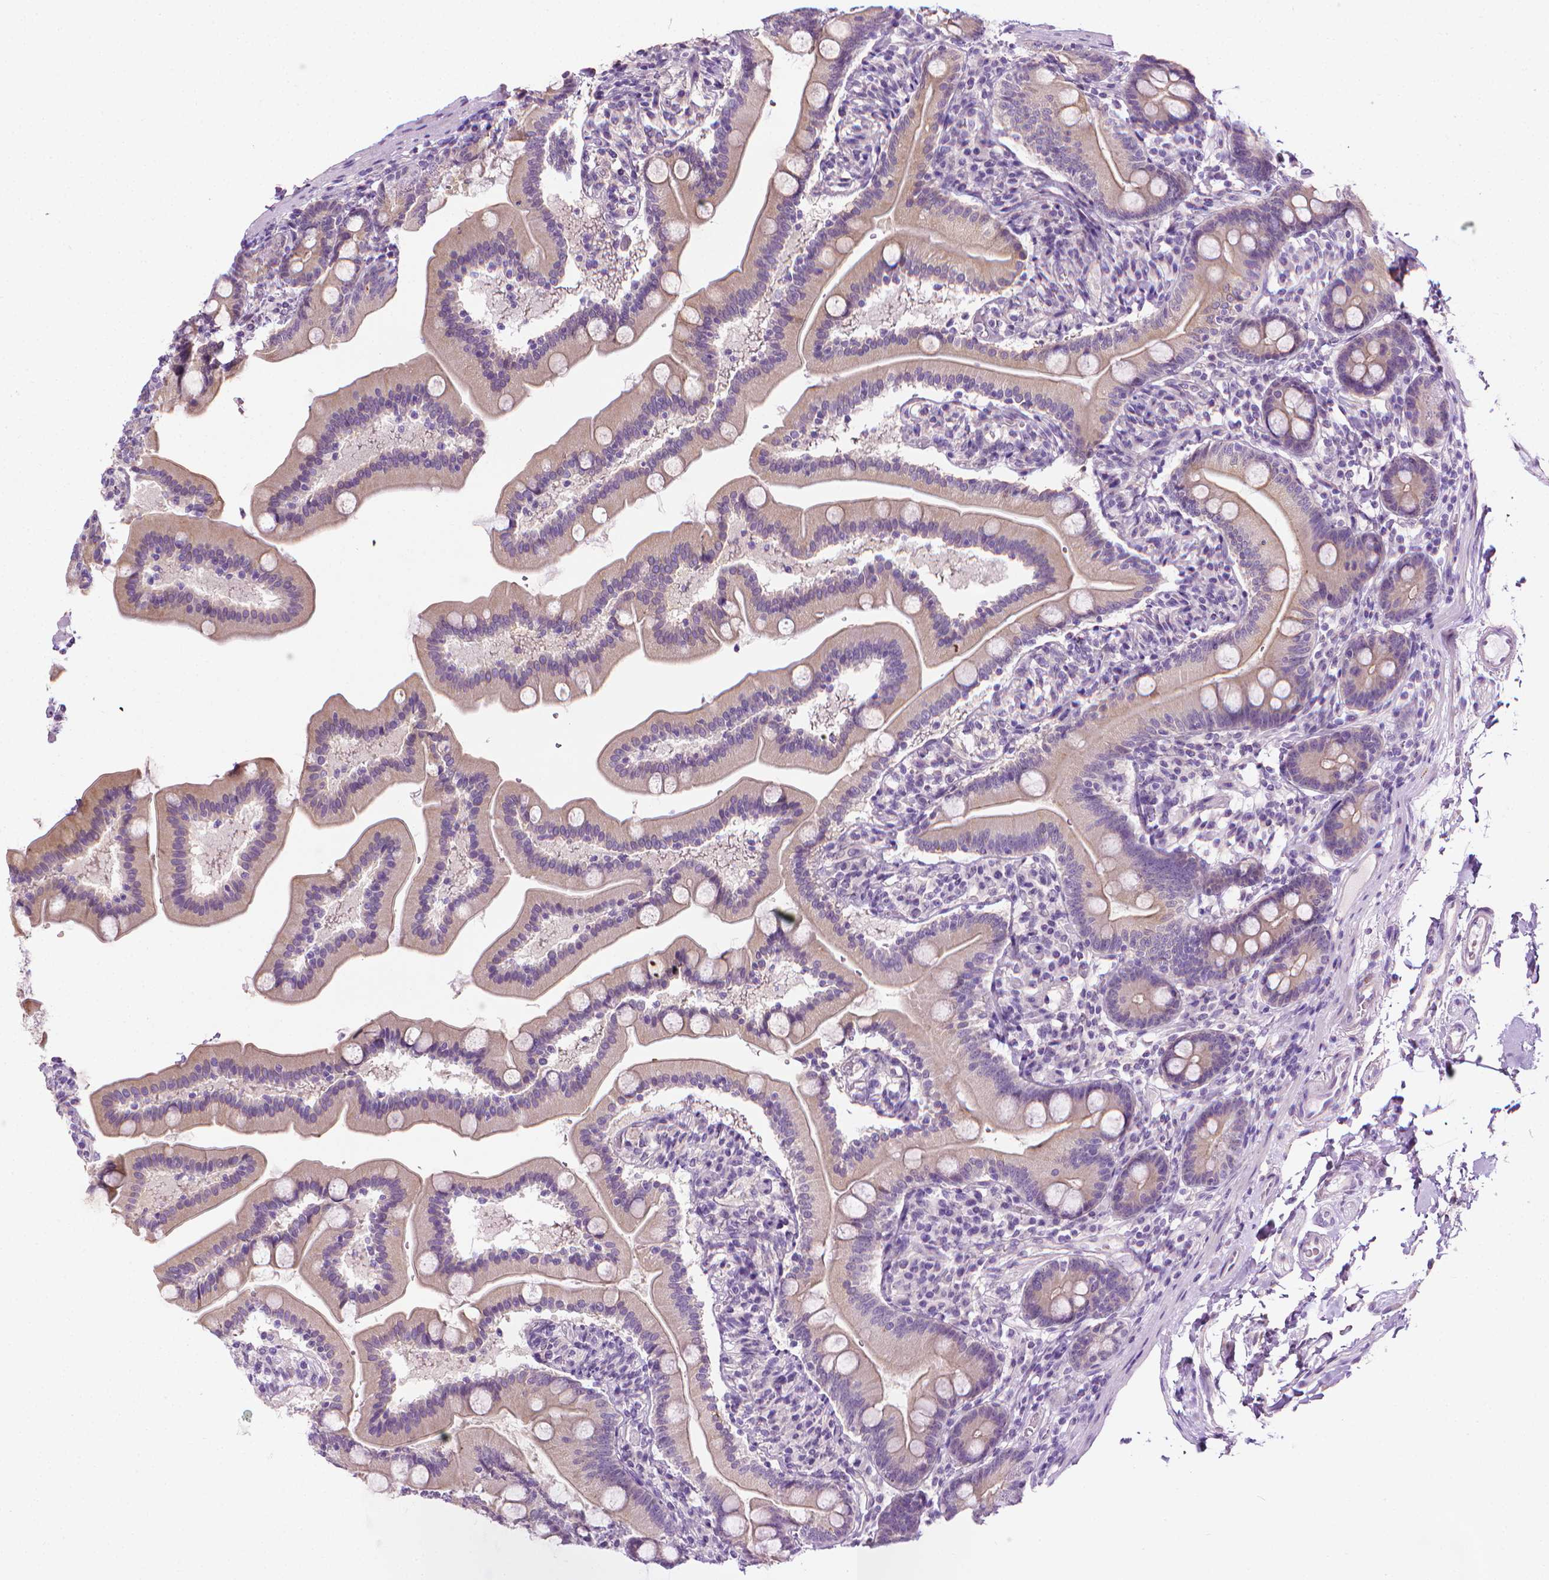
{"staining": {"intensity": "weak", "quantity": "<25%", "location": "cytoplasmic/membranous"}, "tissue": "duodenum", "cell_type": "Glandular cells", "image_type": "normal", "snomed": [{"axis": "morphology", "description": "Normal tissue, NOS"}, {"axis": "topography", "description": "Duodenum"}], "caption": "An immunohistochemistry photomicrograph of unremarkable duodenum is shown. There is no staining in glandular cells of duodenum. (DAB (3,3'-diaminobenzidine) IHC with hematoxylin counter stain).", "gene": "MCOLN3", "patient": {"sex": "female", "age": 67}}